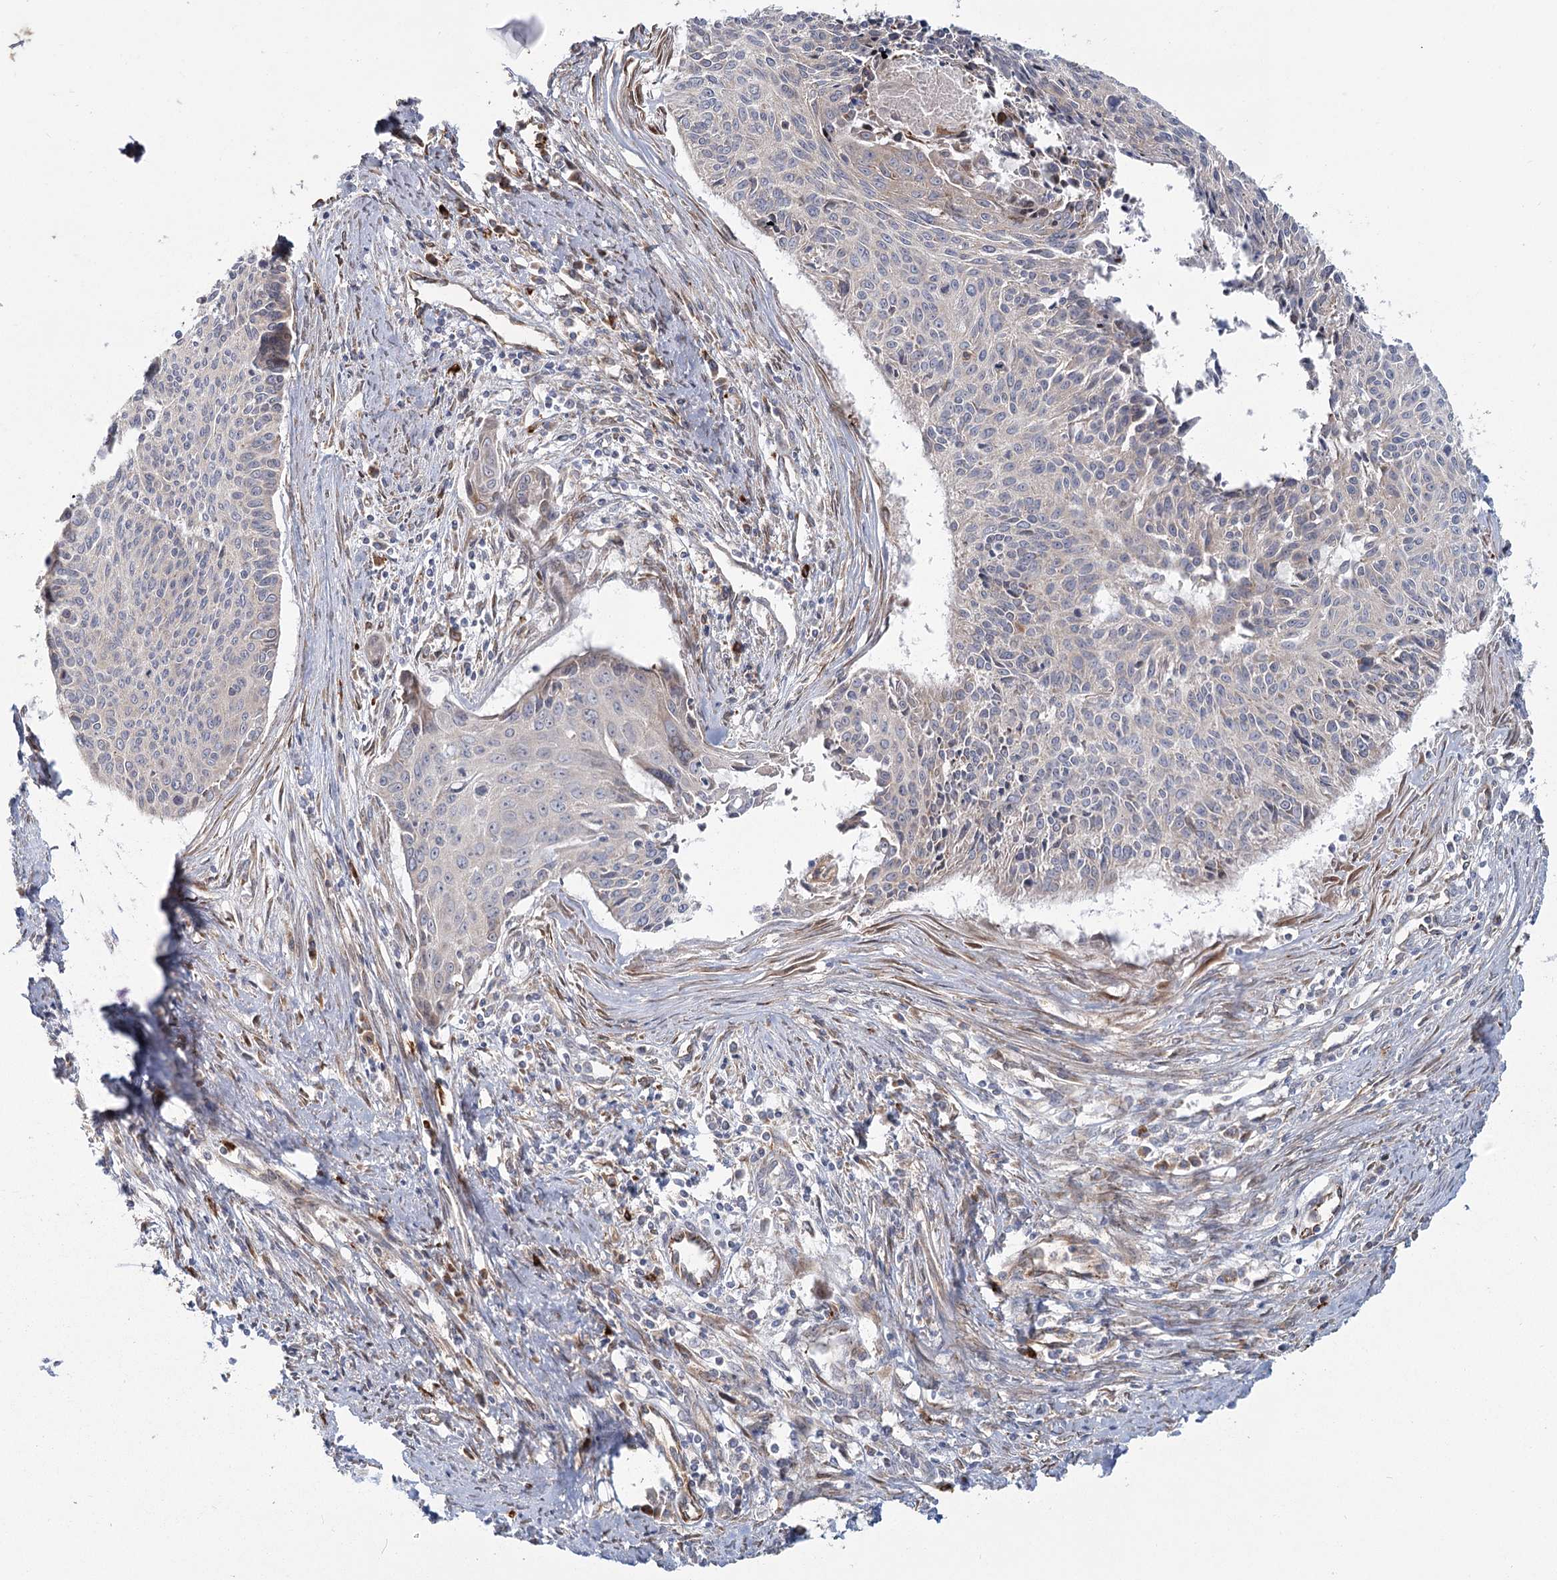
{"staining": {"intensity": "weak", "quantity": "<25%", "location": "cytoplasmic/membranous"}, "tissue": "cervical cancer", "cell_type": "Tumor cells", "image_type": "cancer", "snomed": [{"axis": "morphology", "description": "Squamous cell carcinoma, NOS"}, {"axis": "topography", "description": "Cervix"}], "caption": "Cervical cancer was stained to show a protein in brown. There is no significant positivity in tumor cells.", "gene": "HARS2", "patient": {"sex": "female", "age": 55}}